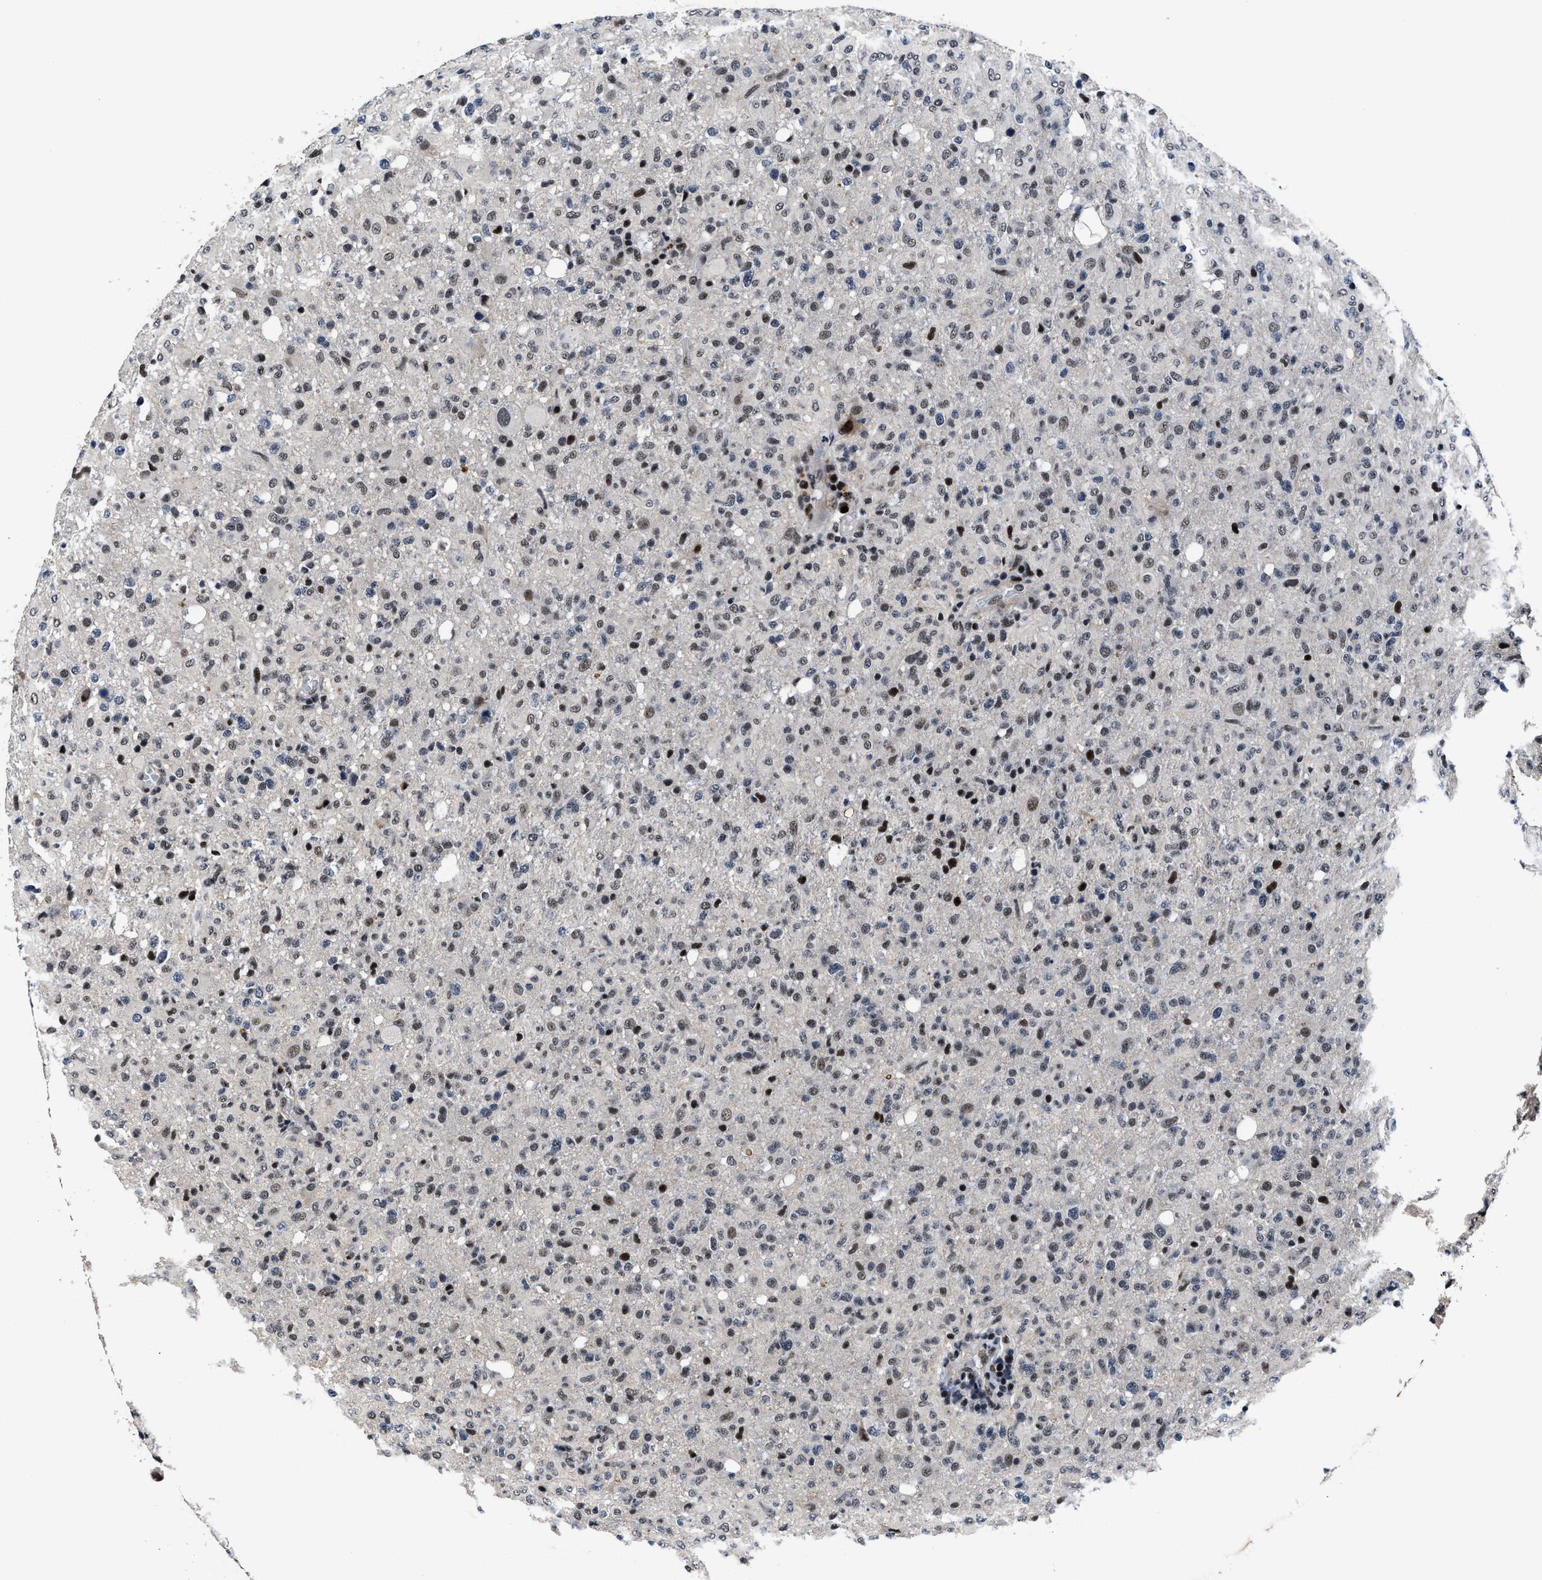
{"staining": {"intensity": "weak", "quantity": "25%-75%", "location": "nuclear"}, "tissue": "glioma", "cell_type": "Tumor cells", "image_type": "cancer", "snomed": [{"axis": "morphology", "description": "Glioma, malignant, High grade"}, {"axis": "topography", "description": "Brain"}], "caption": "DAB (3,3'-diaminobenzidine) immunohistochemical staining of glioma displays weak nuclear protein positivity in about 25%-75% of tumor cells. (IHC, brightfield microscopy, high magnification).", "gene": "ZNF233", "patient": {"sex": "female", "age": 57}}